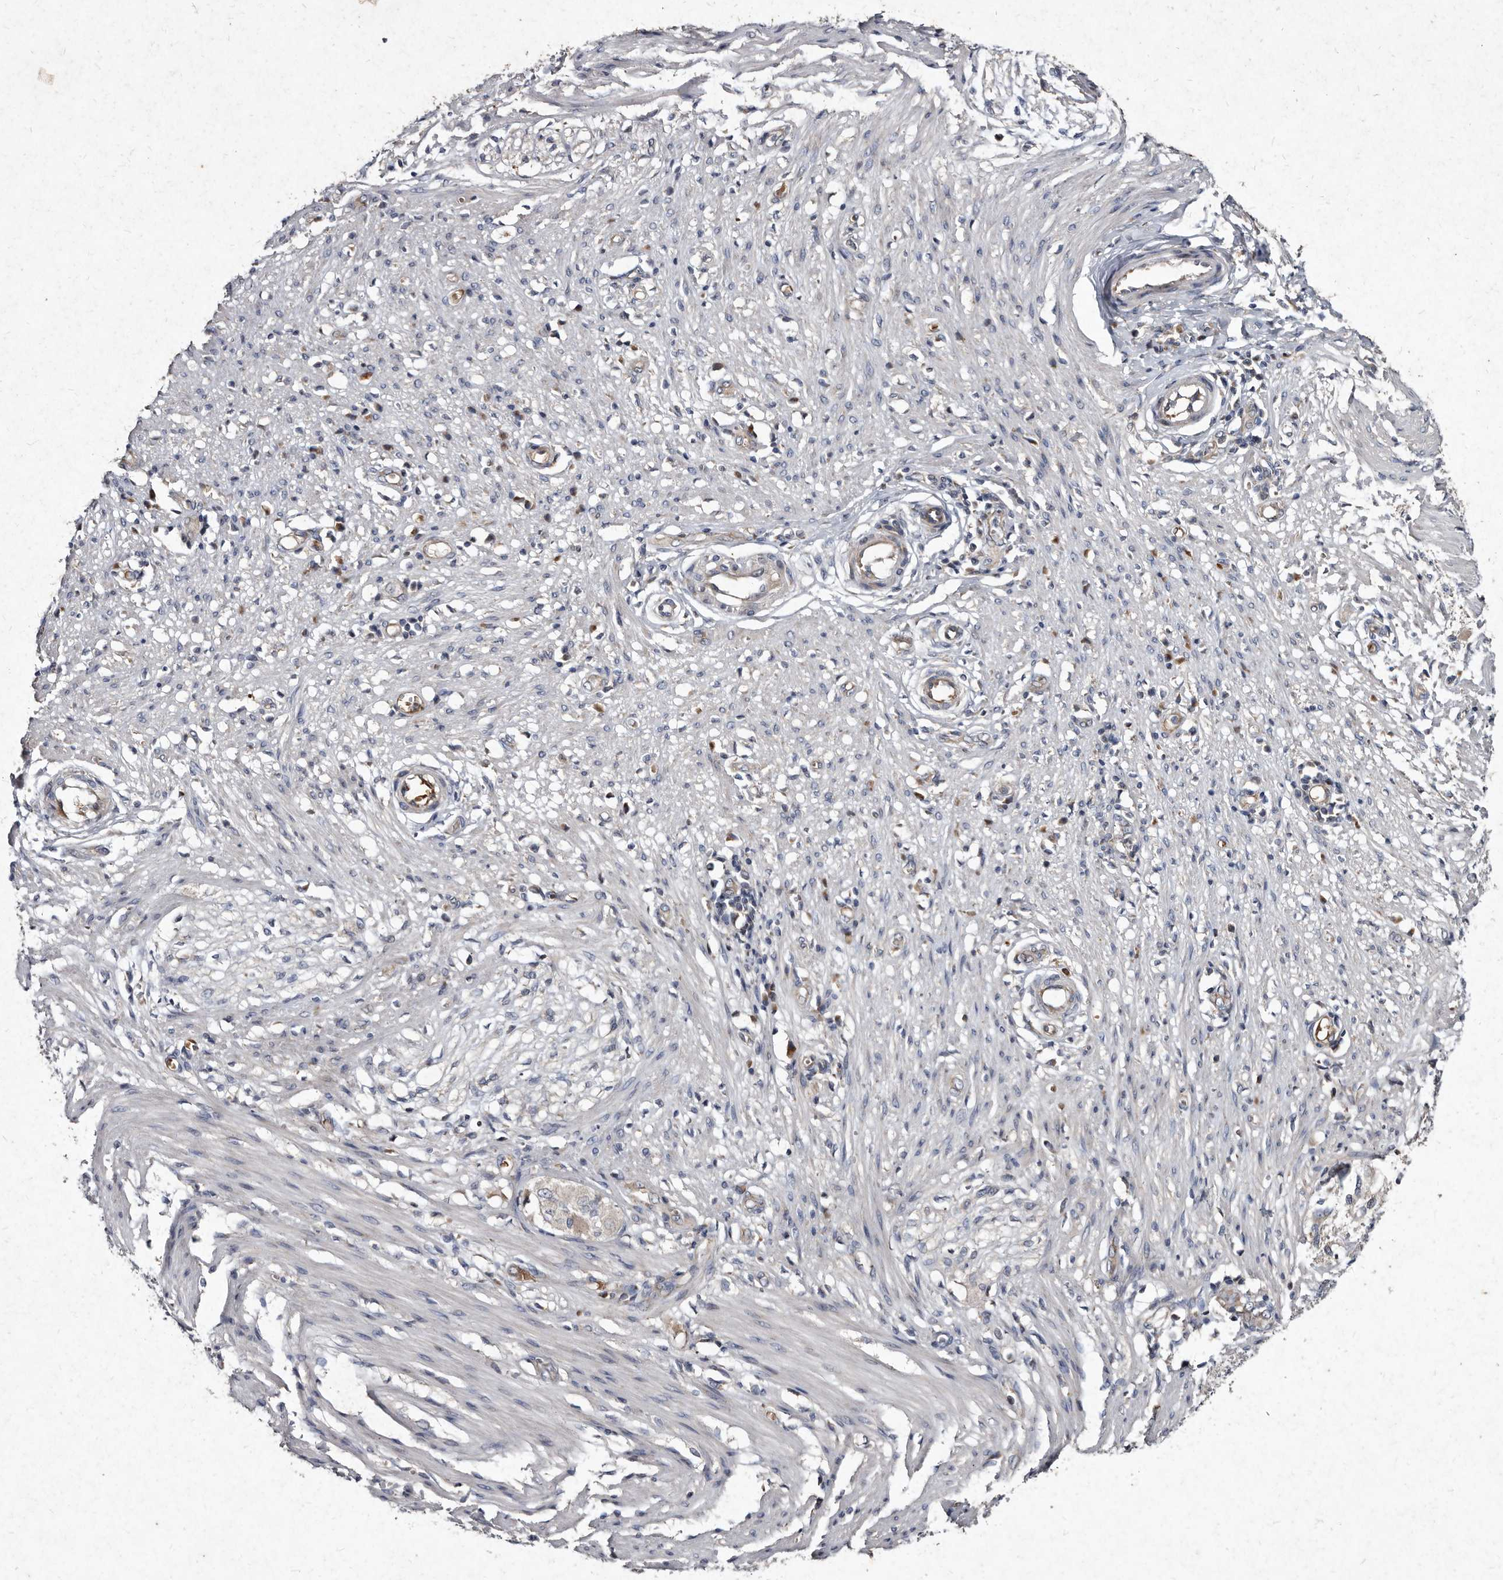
{"staining": {"intensity": "negative", "quantity": "none", "location": "none"}, "tissue": "smooth muscle", "cell_type": "Smooth muscle cells", "image_type": "normal", "snomed": [{"axis": "morphology", "description": "Normal tissue, NOS"}, {"axis": "morphology", "description": "Adenocarcinoma, NOS"}, {"axis": "topography", "description": "Colon"}, {"axis": "topography", "description": "Peripheral nerve tissue"}], "caption": "This is a photomicrograph of immunohistochemistry staining of normal smooth muscle, which shows no expression in smooth muscle cells. (Stains: DAB (3,3'-diaminobenzidine) IHC with hematoxylin counter stain, Microscopy: brightfield microscopy at high magnification).", "gene": "YPEL1", "patient": {"sex": "male", "age": 14}}